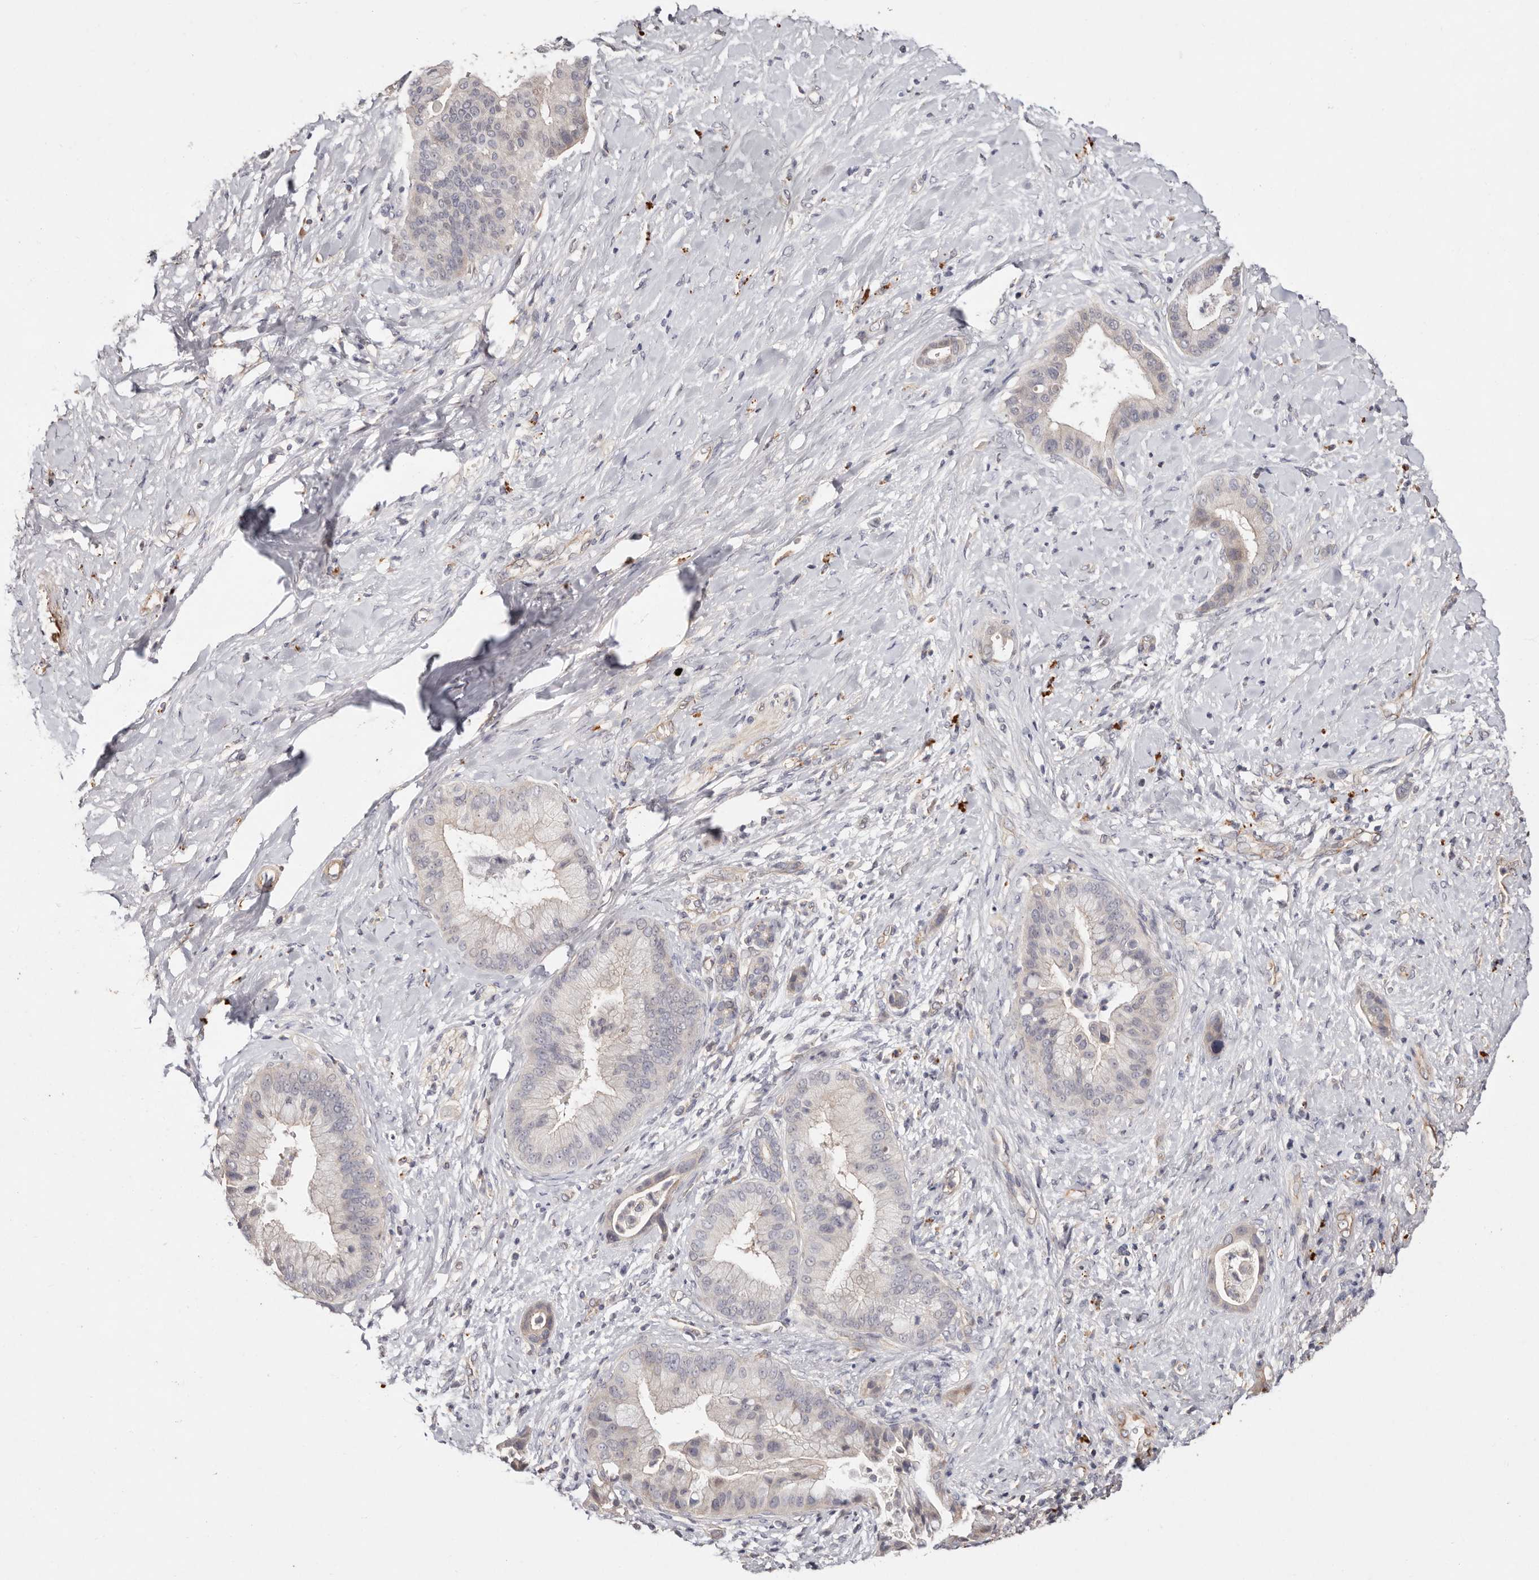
{"staining": {"intensity": "negative", "quantity": "none", "location": "none"}, "tissue": "liver cancer", "cell_type": "Tumor cells", "image_type": "cancer", "snomed": [{"axis": "morphology", "description": "Cholangiocarcinoma"}, {"axis": "topography", "description": "Liver"}], "caption": "High power microscopy photomicrograph of an immunohistochemistry image of liver cancer, revealing no significant staining in tumor cells. (Stains: DAB (3,3'-diaminobenzidine) immunohistochemistry (IHC) with hematoxylin counter stain, Microscopy: brightfield microscopy at high magnification).", "gene": "THBS3", "patient": {"sex": "female", "age": 54}}